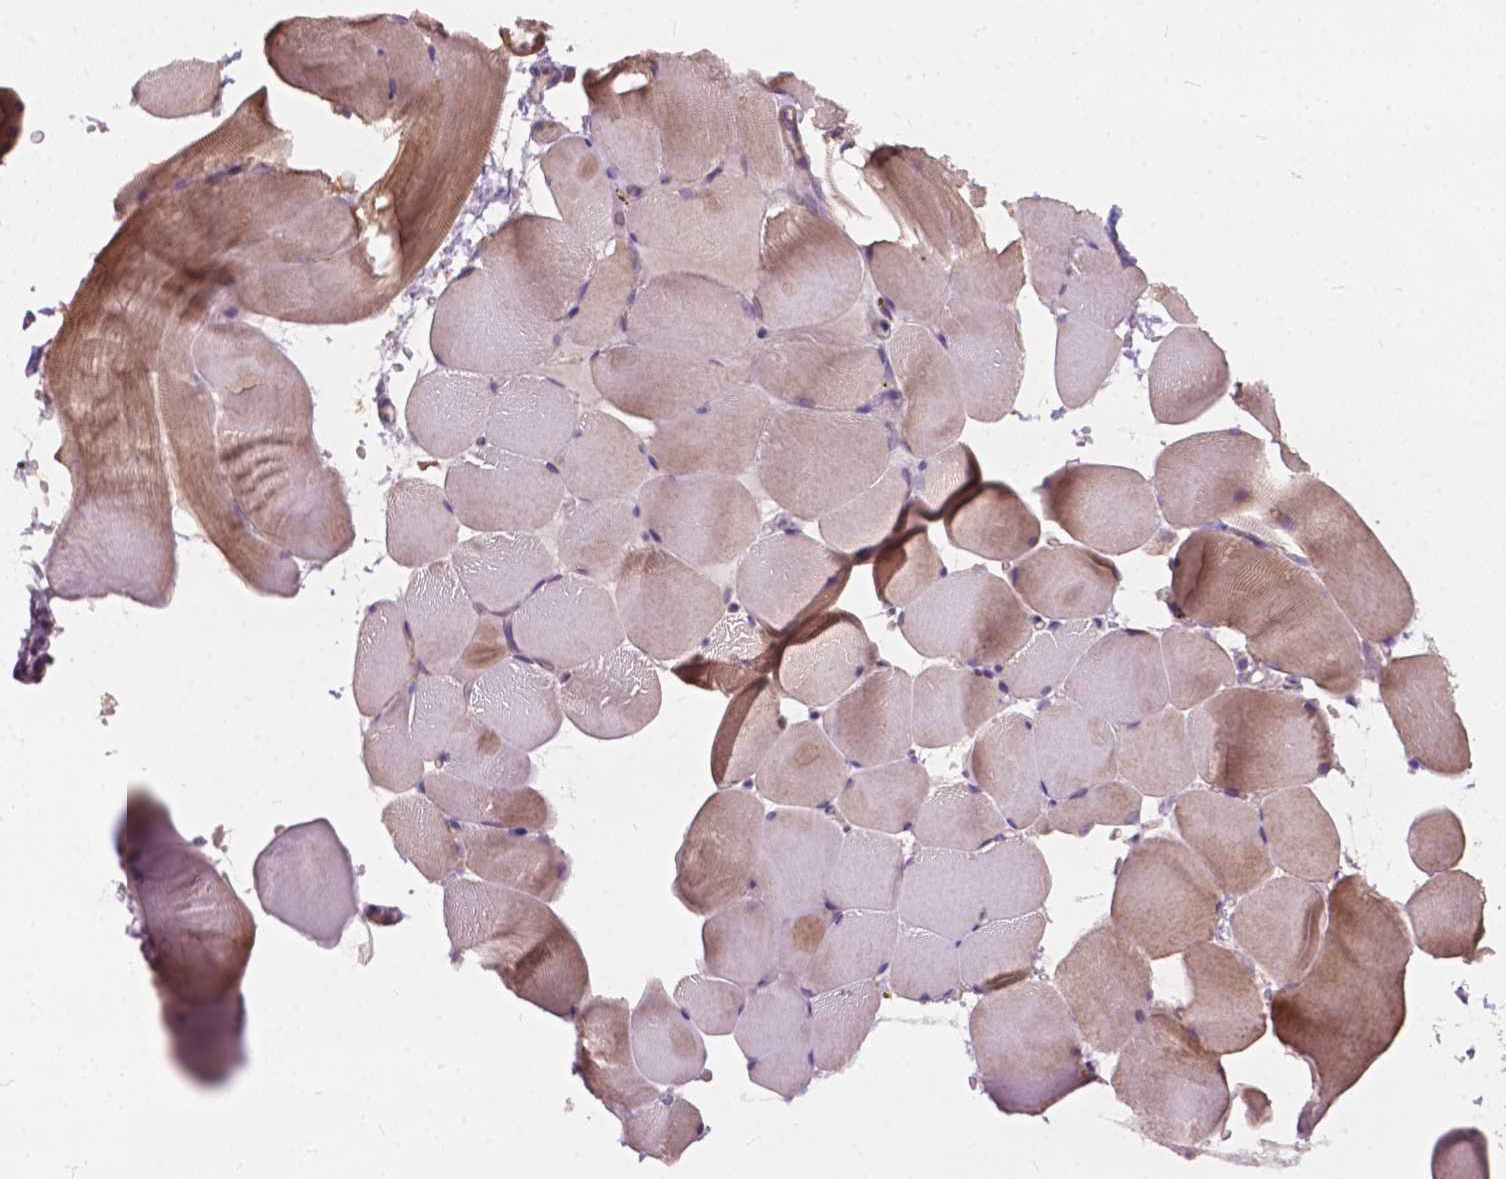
{"staining": {"intensity": "weak", "quantity": "25%-75%", "location": "cytoplasmic/membranous"}, "tissue": "skeletal muscle", "cell_type": "Myocytes", "image_type": "normal", "snomed": [{"axis": "morphology", "description": "Normal tissue, NOS"}, {"axis": "topography", "description": "Skeletal muscle"}], "caption": "Immunohistochemistry (IHC) (DAB) staining of normal skeletal muscle shows weak cytoplasmic/membranous protein staining in about 25%-75% of myocytes. The protein of interest is stained brown, and the nuclei are stained in blue (DAB (3,3'-diaminobenzidine) IHC with brightfield microscopy, high magnification).", "gene": "NDUFA10", "patient": {"sex": "female", "age": 37}}